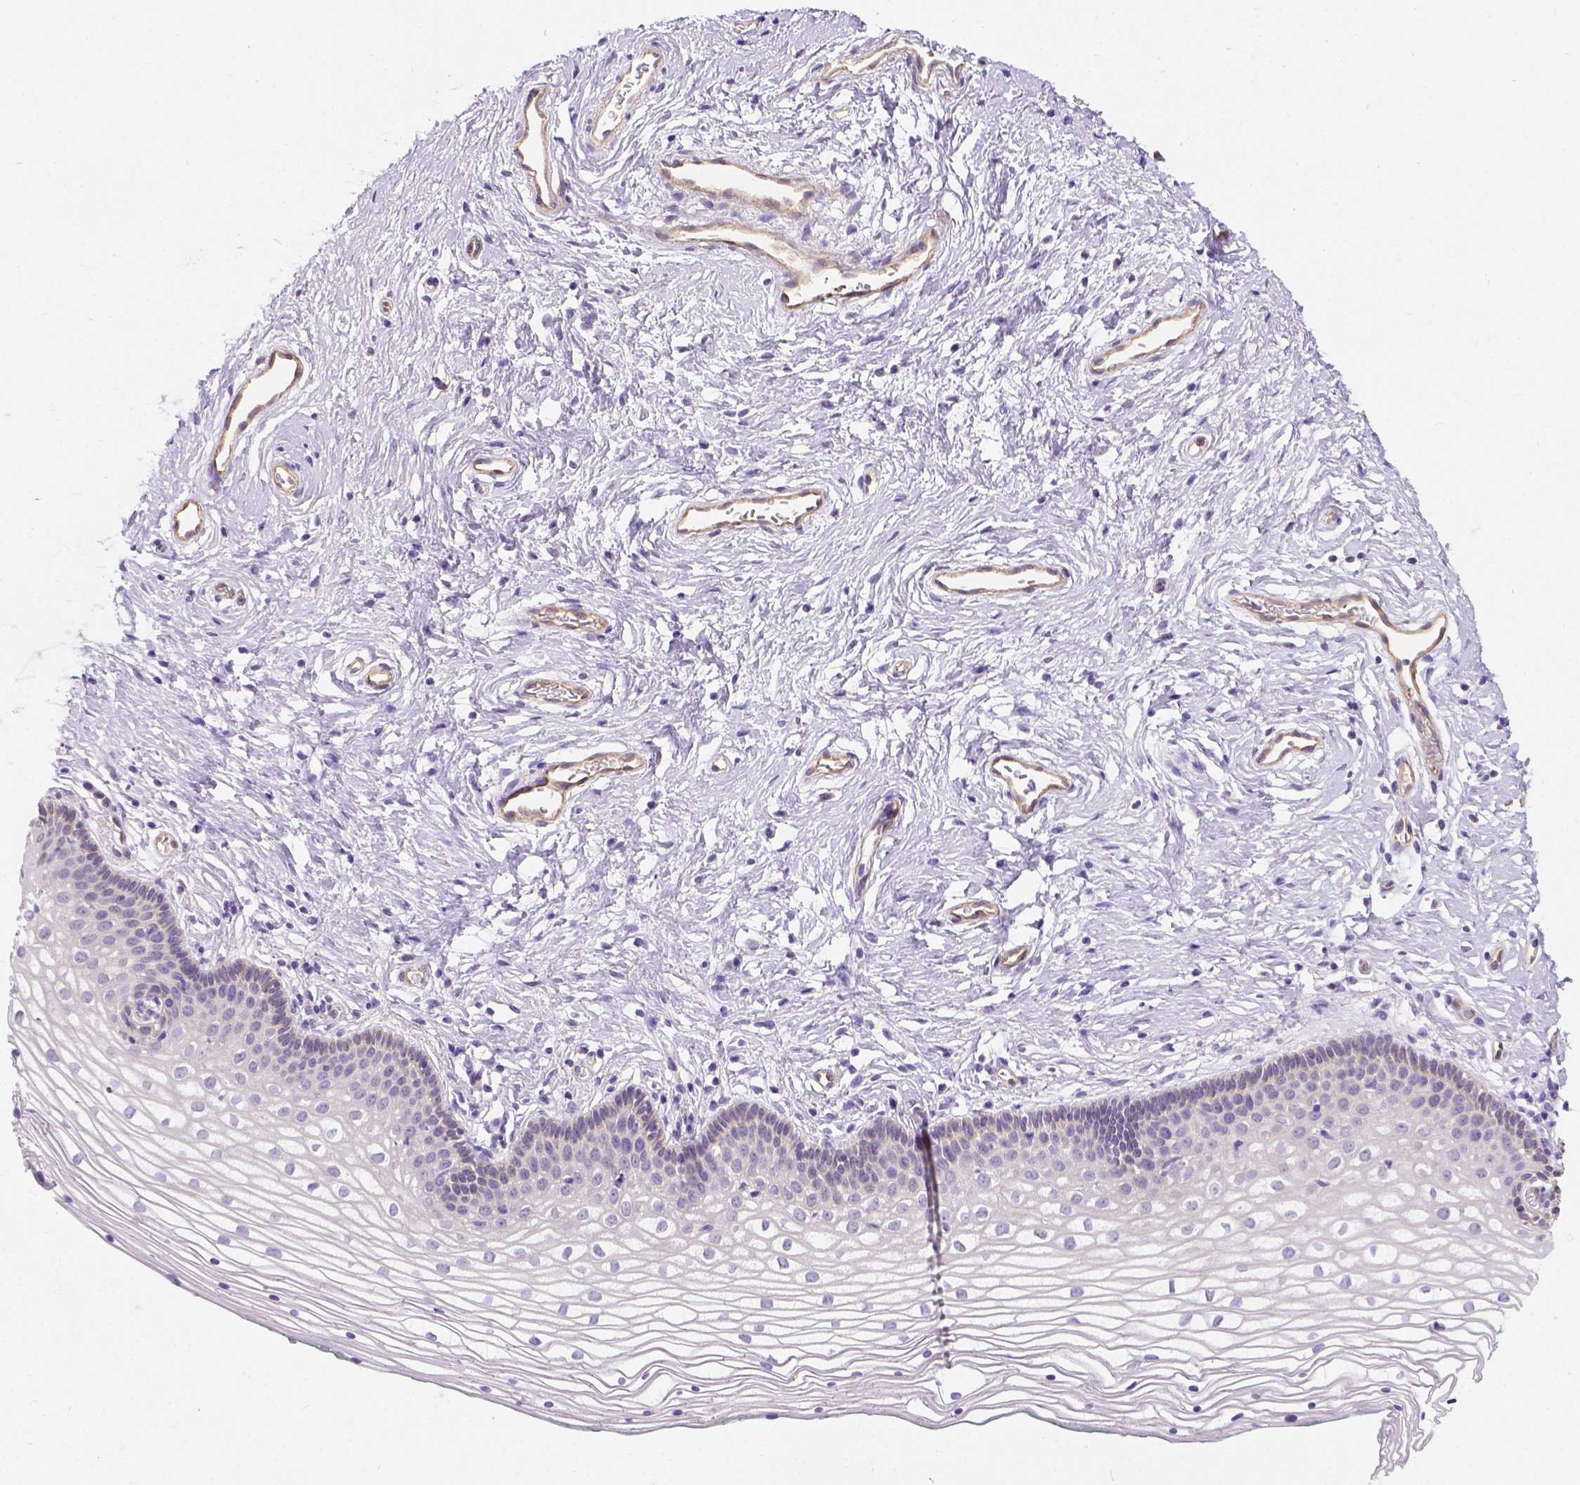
{"staining": {"intensity": "negative", "quantity": "none", "location": "none"}, "tissue": "vagina", "cell_type": "Squamous epithelial cells", "image_type": "normal", "snomed": [{"axis": "morphology", "description": "Normal tissue, NOS"}, {"axis": "topography", "description": "Vagina"}], "caption": "Immunohistochemical staining of normal human vagina exhibits no significant staining in squamous epithelial cells.", "gene": "PHF7", "patient": {"sex": "female", "age": 36}}